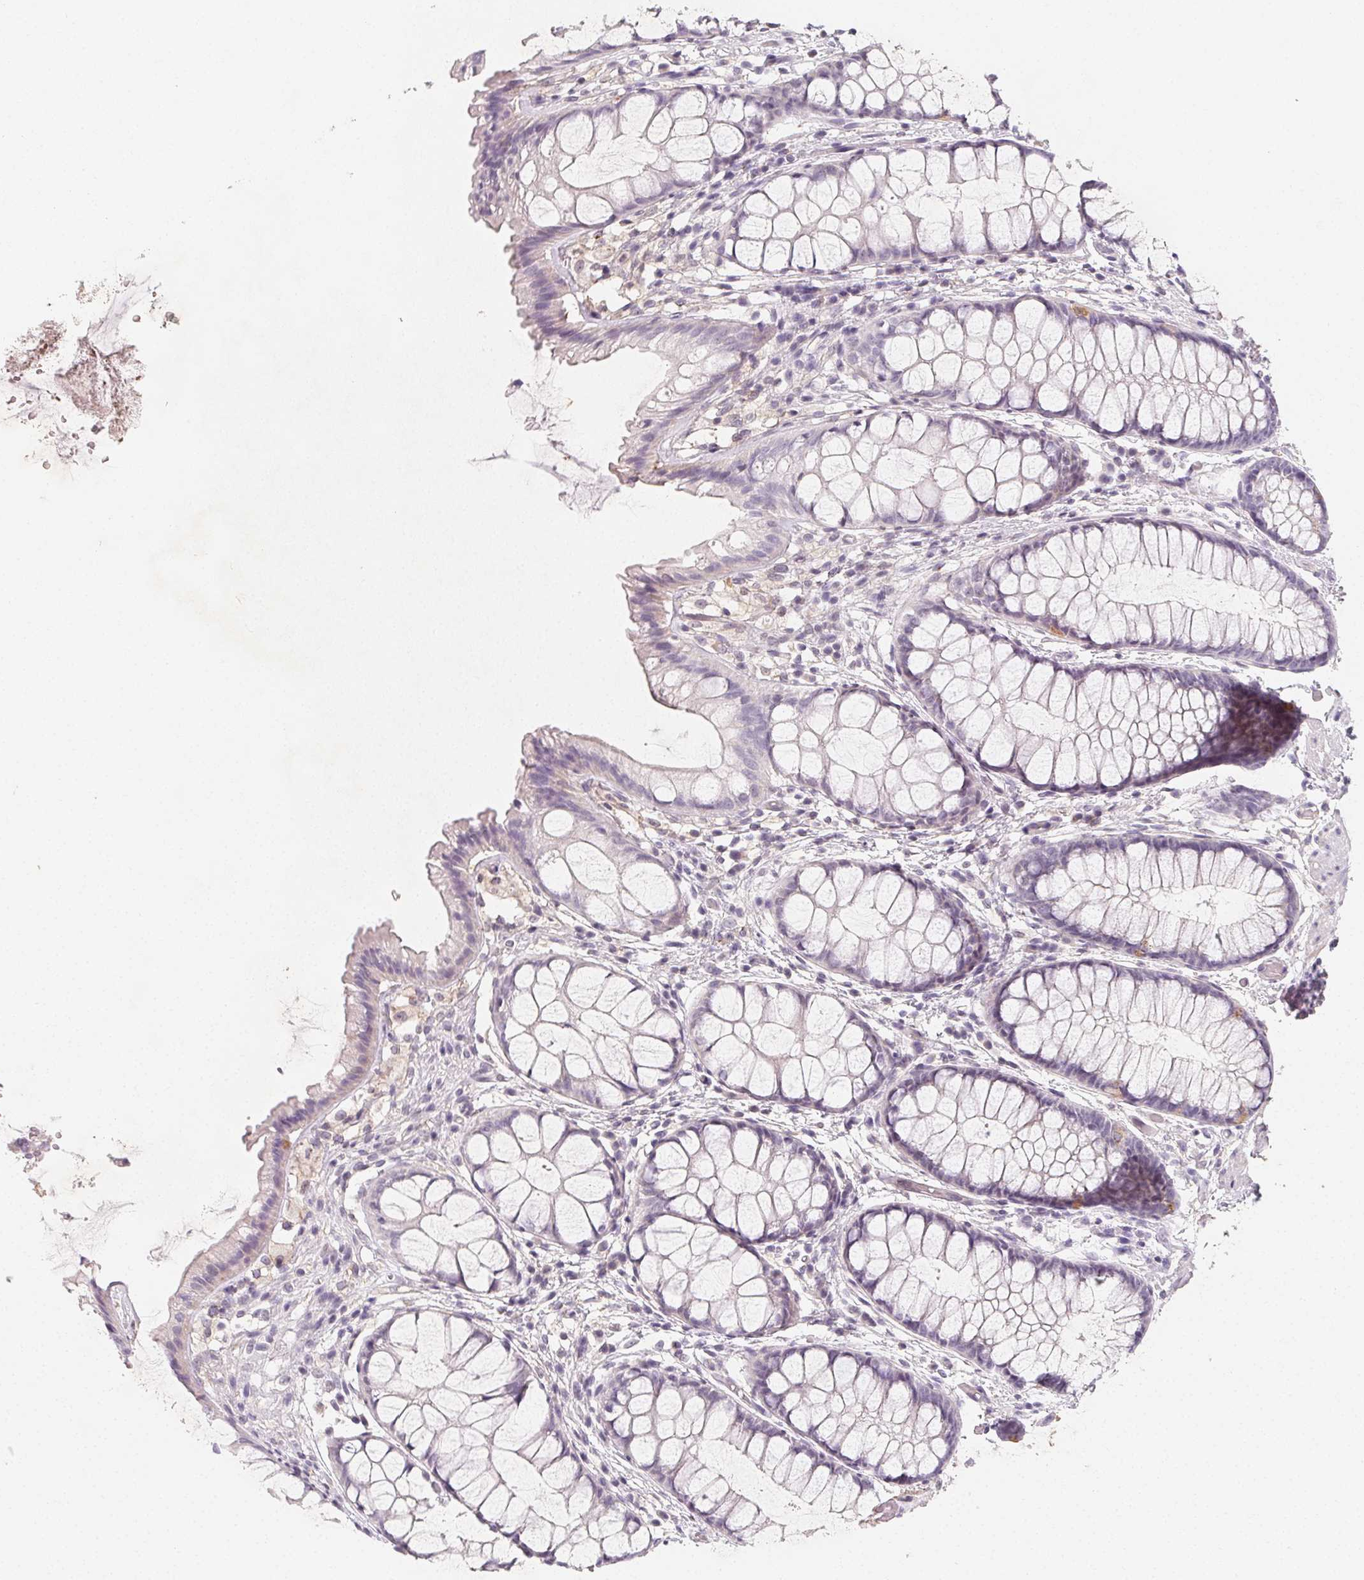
{"staining": {"intensity": "negative", "quantity": "none", "location": "none"}, "tissue": "rectum", "cell_type": "Glandular cells", "image_type": "normal", "snomed": [{"axis": "morphology", "description": "Normal tissue, NOS"}, {"axis": "topography", "description": "Rectum"}], "caption": "Immunohistochemistry (IHC) photomicrograph of unremarkable rectum: rectum stained with DAB (3,3'-diaminobenzidine) displays no significant protein expression in glandular cells.", "gene": "LRRC23", "patient": {"sex": "female", "age": 62}}